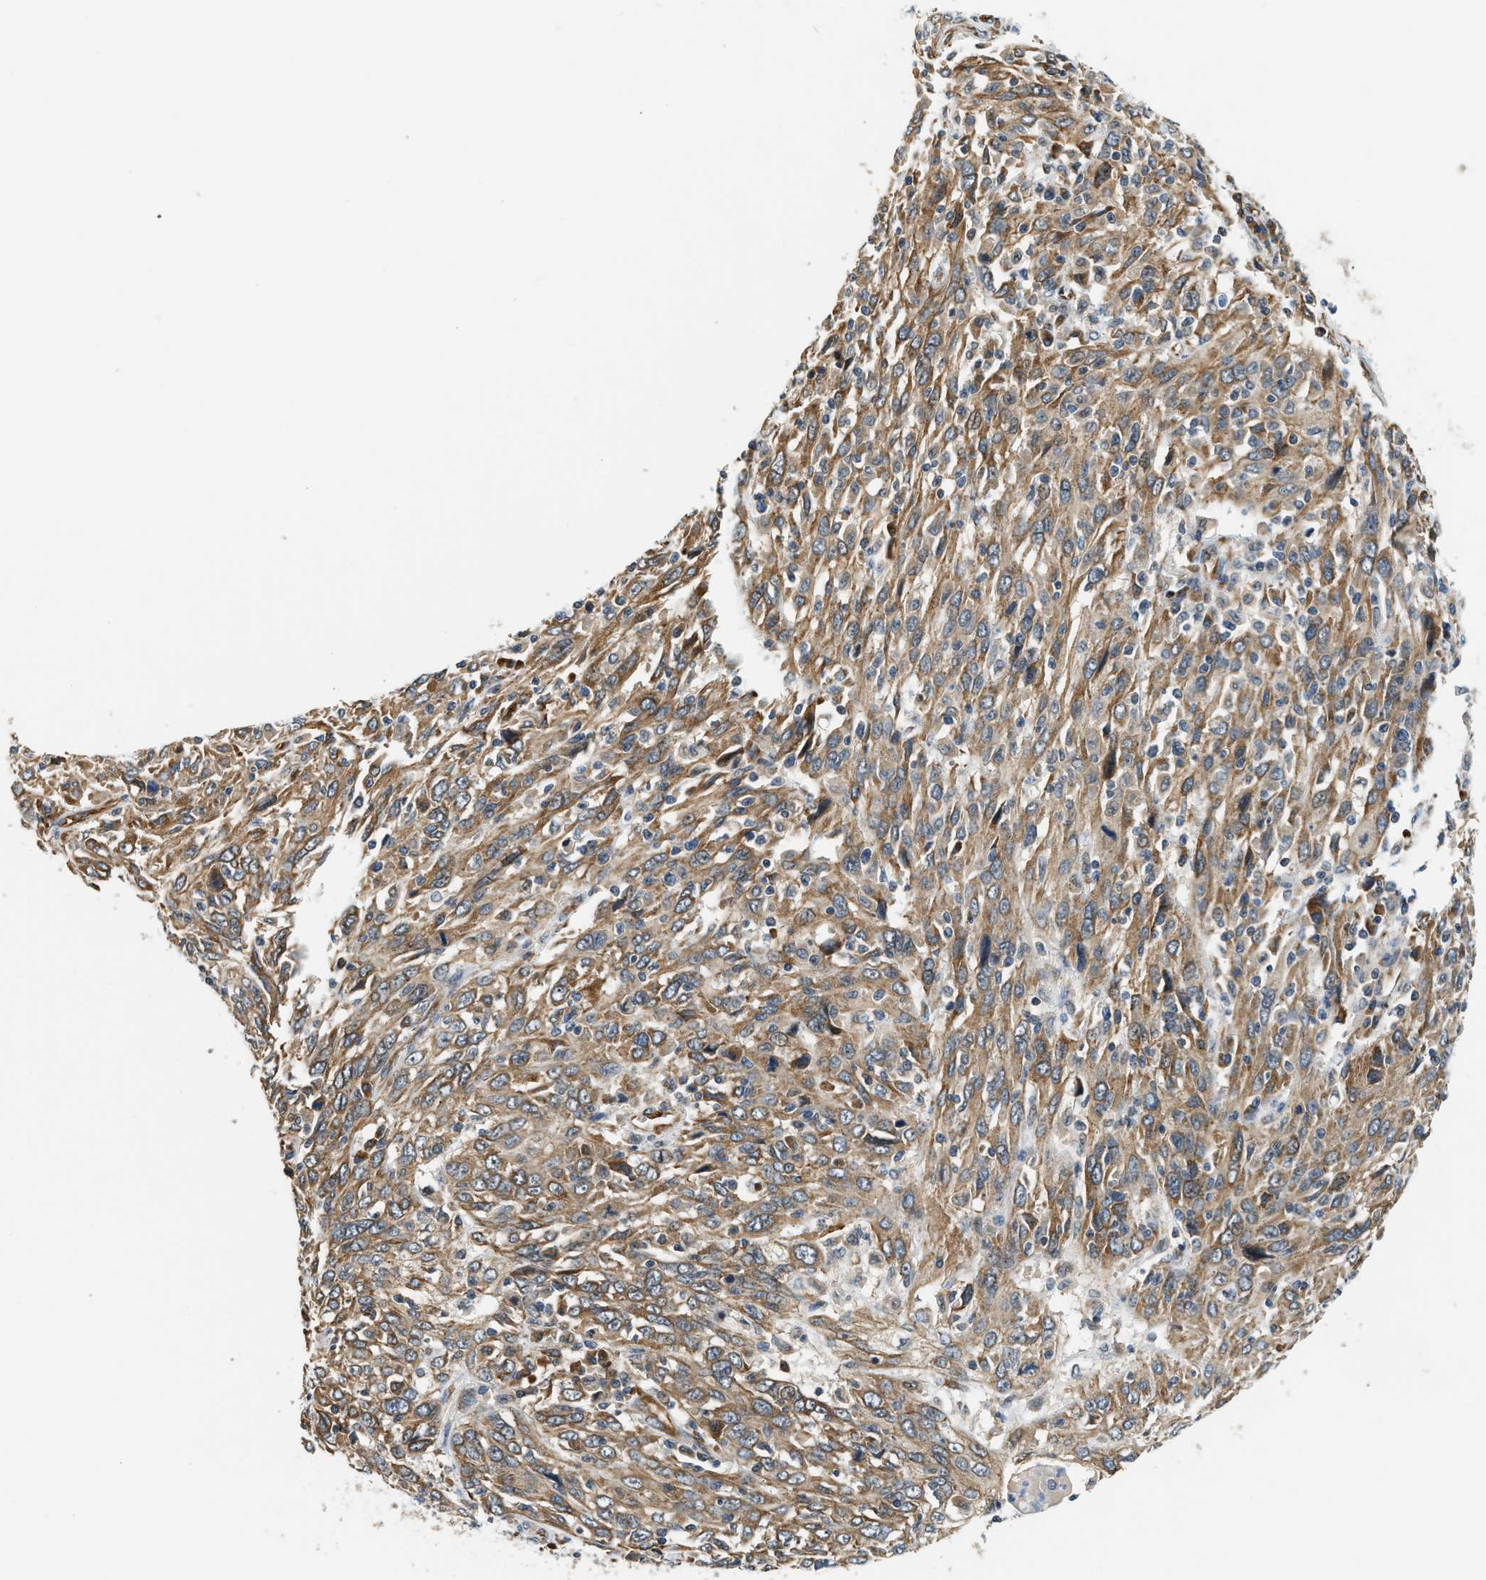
{"staining": {"intensity": "moderate", "quantity": ">75%", "location": "cytoplasmic/membranous"}, "tissue": "cervical cancer", "cell_type": "Tumor cells", "image_type": "cancer", "snomed": [{"axis": "morphology", "description": "Squamous cell carcinoma, NOS"}, {"axis": "topography", "description": "Cervix"}], "caption": "Moderate cytoplasmic/membranous expression for a protein is appreciated in approximately >75% of tumor cells of cervical squamous cell carcinoma using IHC.", "gene": "ALOX12", "patient": {"sex": "female", "age": 46}}